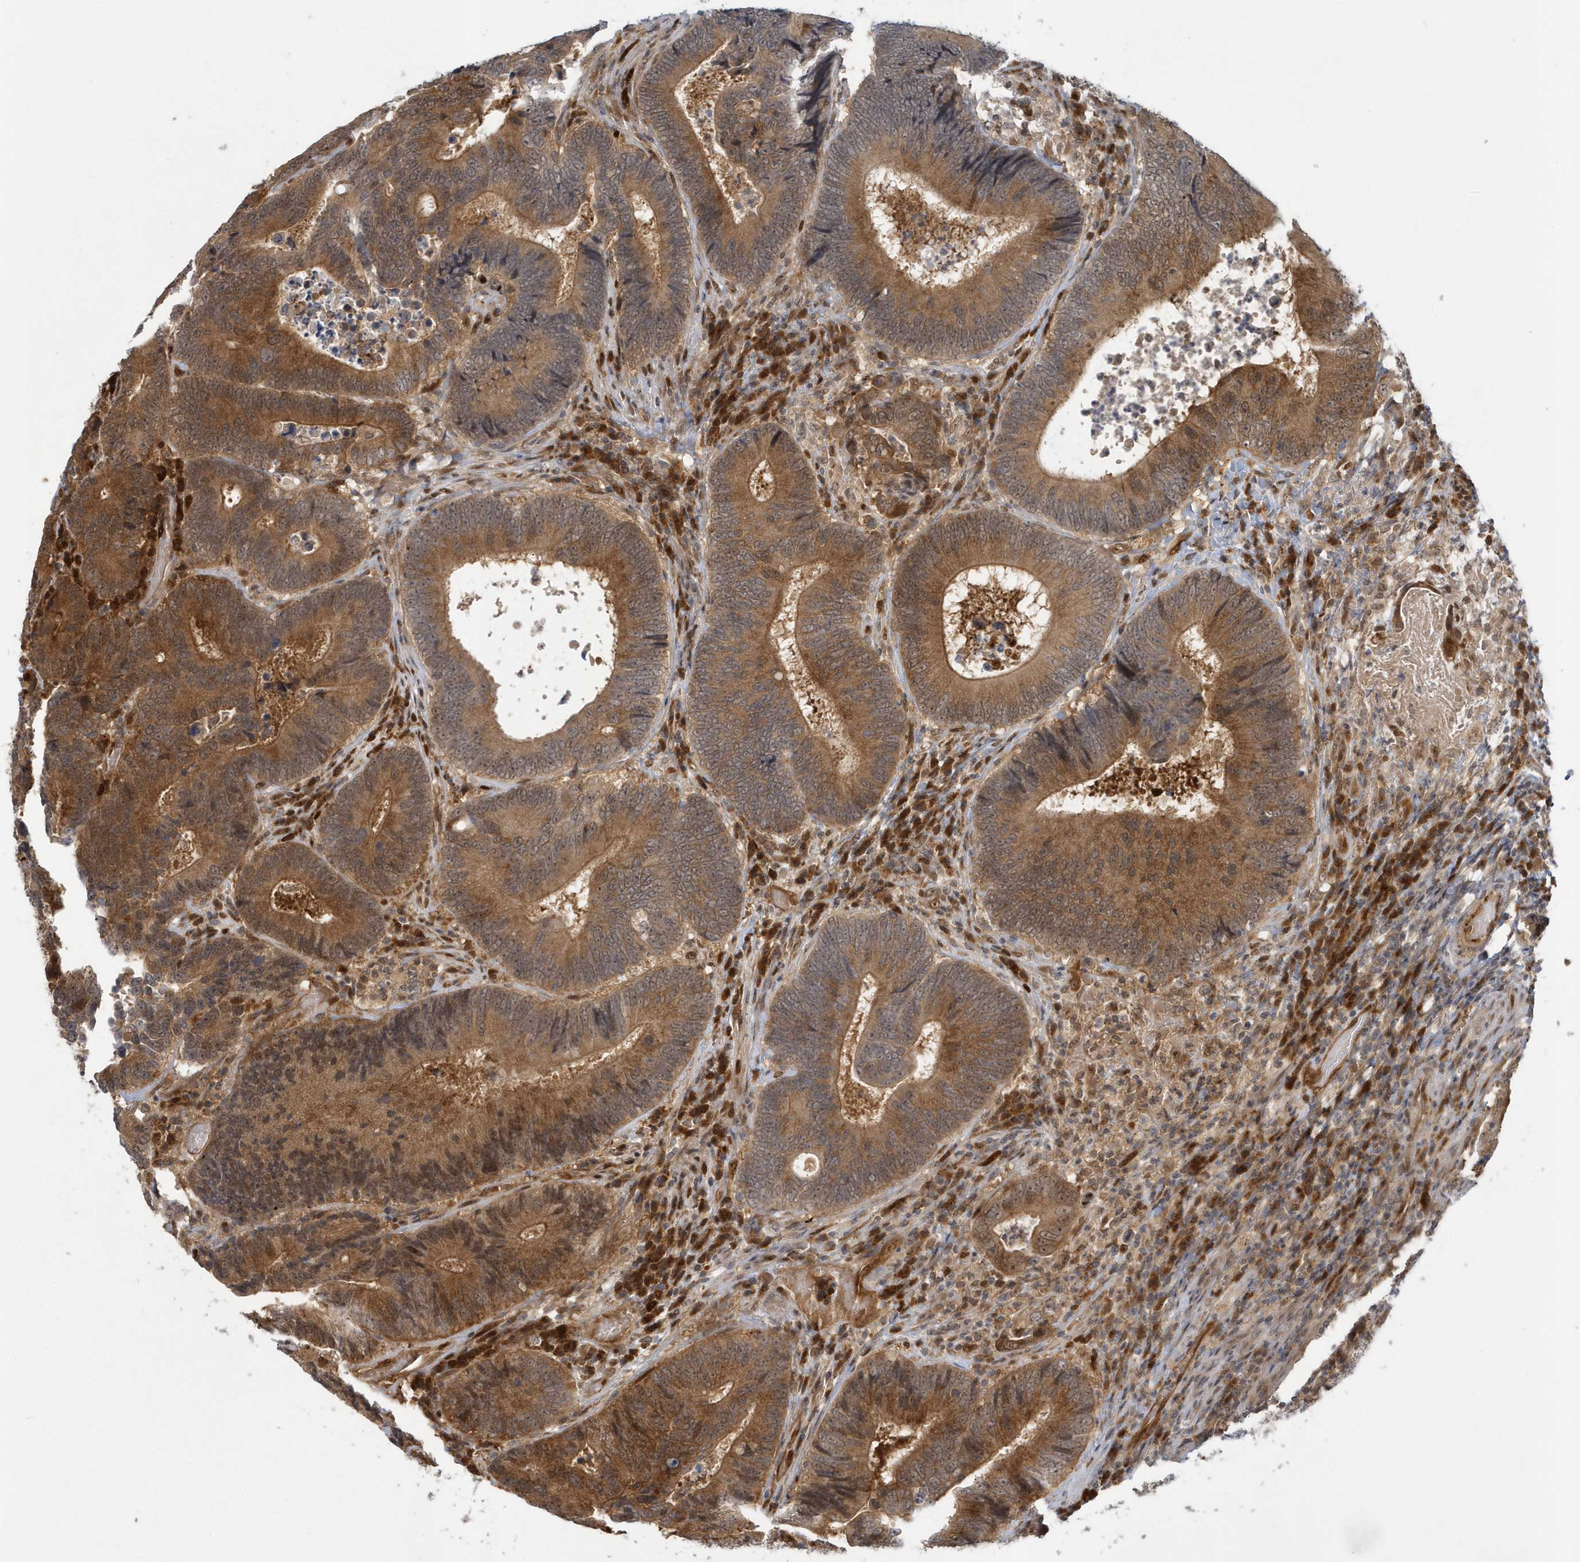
{"staining": {"intensity": "strong", "quantity": ">75%", "location": "cytoplasmic/membranous"}, "tissue": "colorectal cancer", "cell_type": "Tumor cells", "image_type": "cancer", "snomed": [{"axis": "morphology", "description": "Adenocarcinoma, NOS"}, {"axis": "topography", "description": "Colon"}], "caption": "Immunohistochemistry staining of colorectal cancer (adenocarcinoma), which displays high levels of strong cytoplasmic/membranous staining in about >75% of tumor cells indicating strong cytoplasmic/membranous protein staining. The staining was performed using DAB (brown) for protein detection and nuclei were counterstained in hematoxylin (blue).", "gene": "ATG4A", "patient": {"sex": "female", "age": 78}}